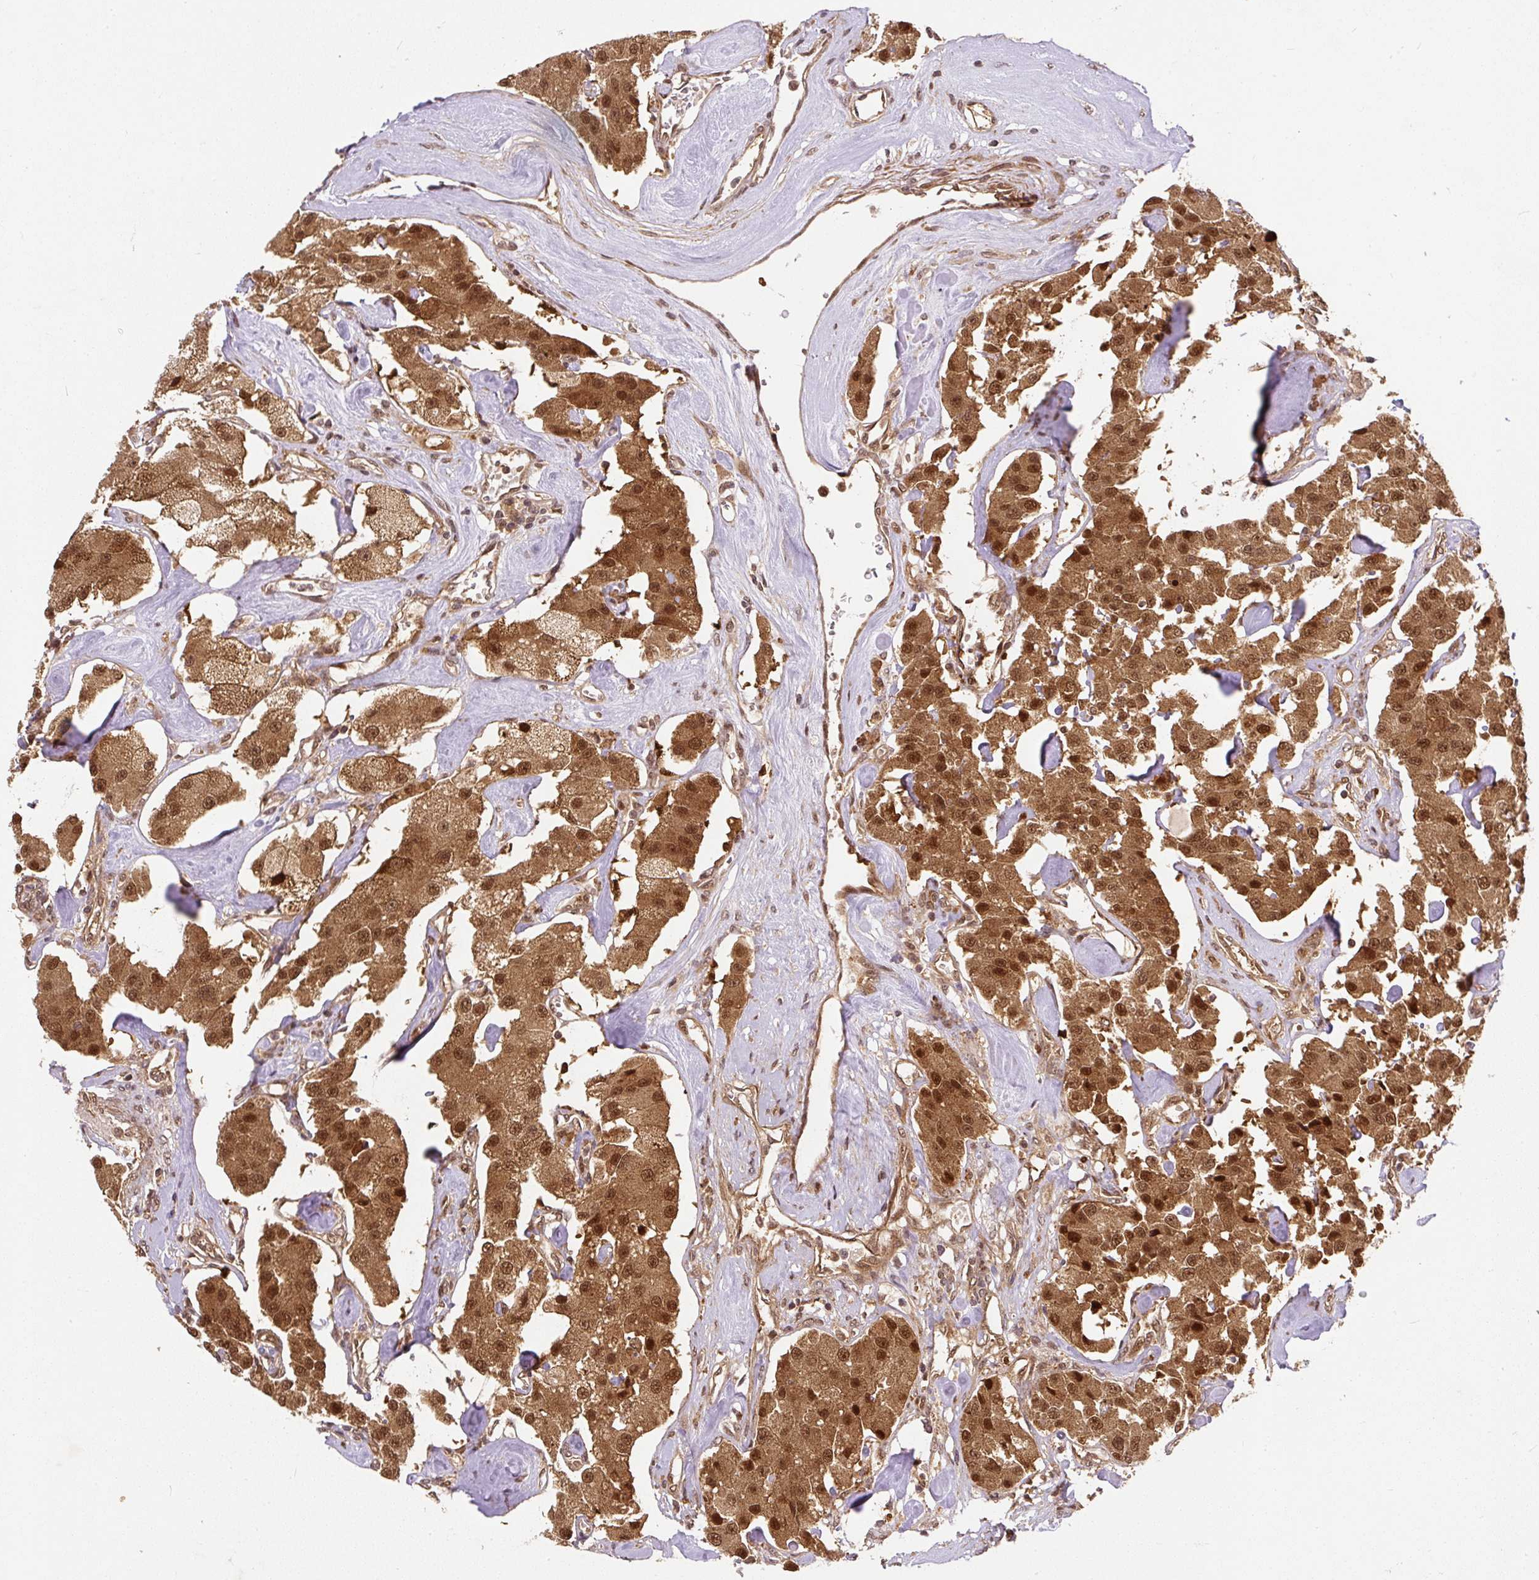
{"staining": {"intensity": "strong", "quantity": ">75%", "location": "cytoplasmic/membranous,nuclear"}, "tissue": "carcinoid", "cell_type": "Tumor cells", "image_type": "cancer", "snomed": [{"axis": "morphology", "description": "Carcinoid, malignant, NOS"}, {"axis": "topography", "description": "Pancreas"}], "caption": "An immunohistochemistry photomicrograph of tumor tissue is shown. Protein staining in brown highlights strong cytoplasmic/membranous and nuclear positivity in carcinoid (malignant) within tumor cells. The staining is performed using DAB brown chromogen to label protein expression. The nuclei are counter-stained blue using hematoxylin.", "gene": "PSMD1", "patient": {"sex": "male", "age": 41}}